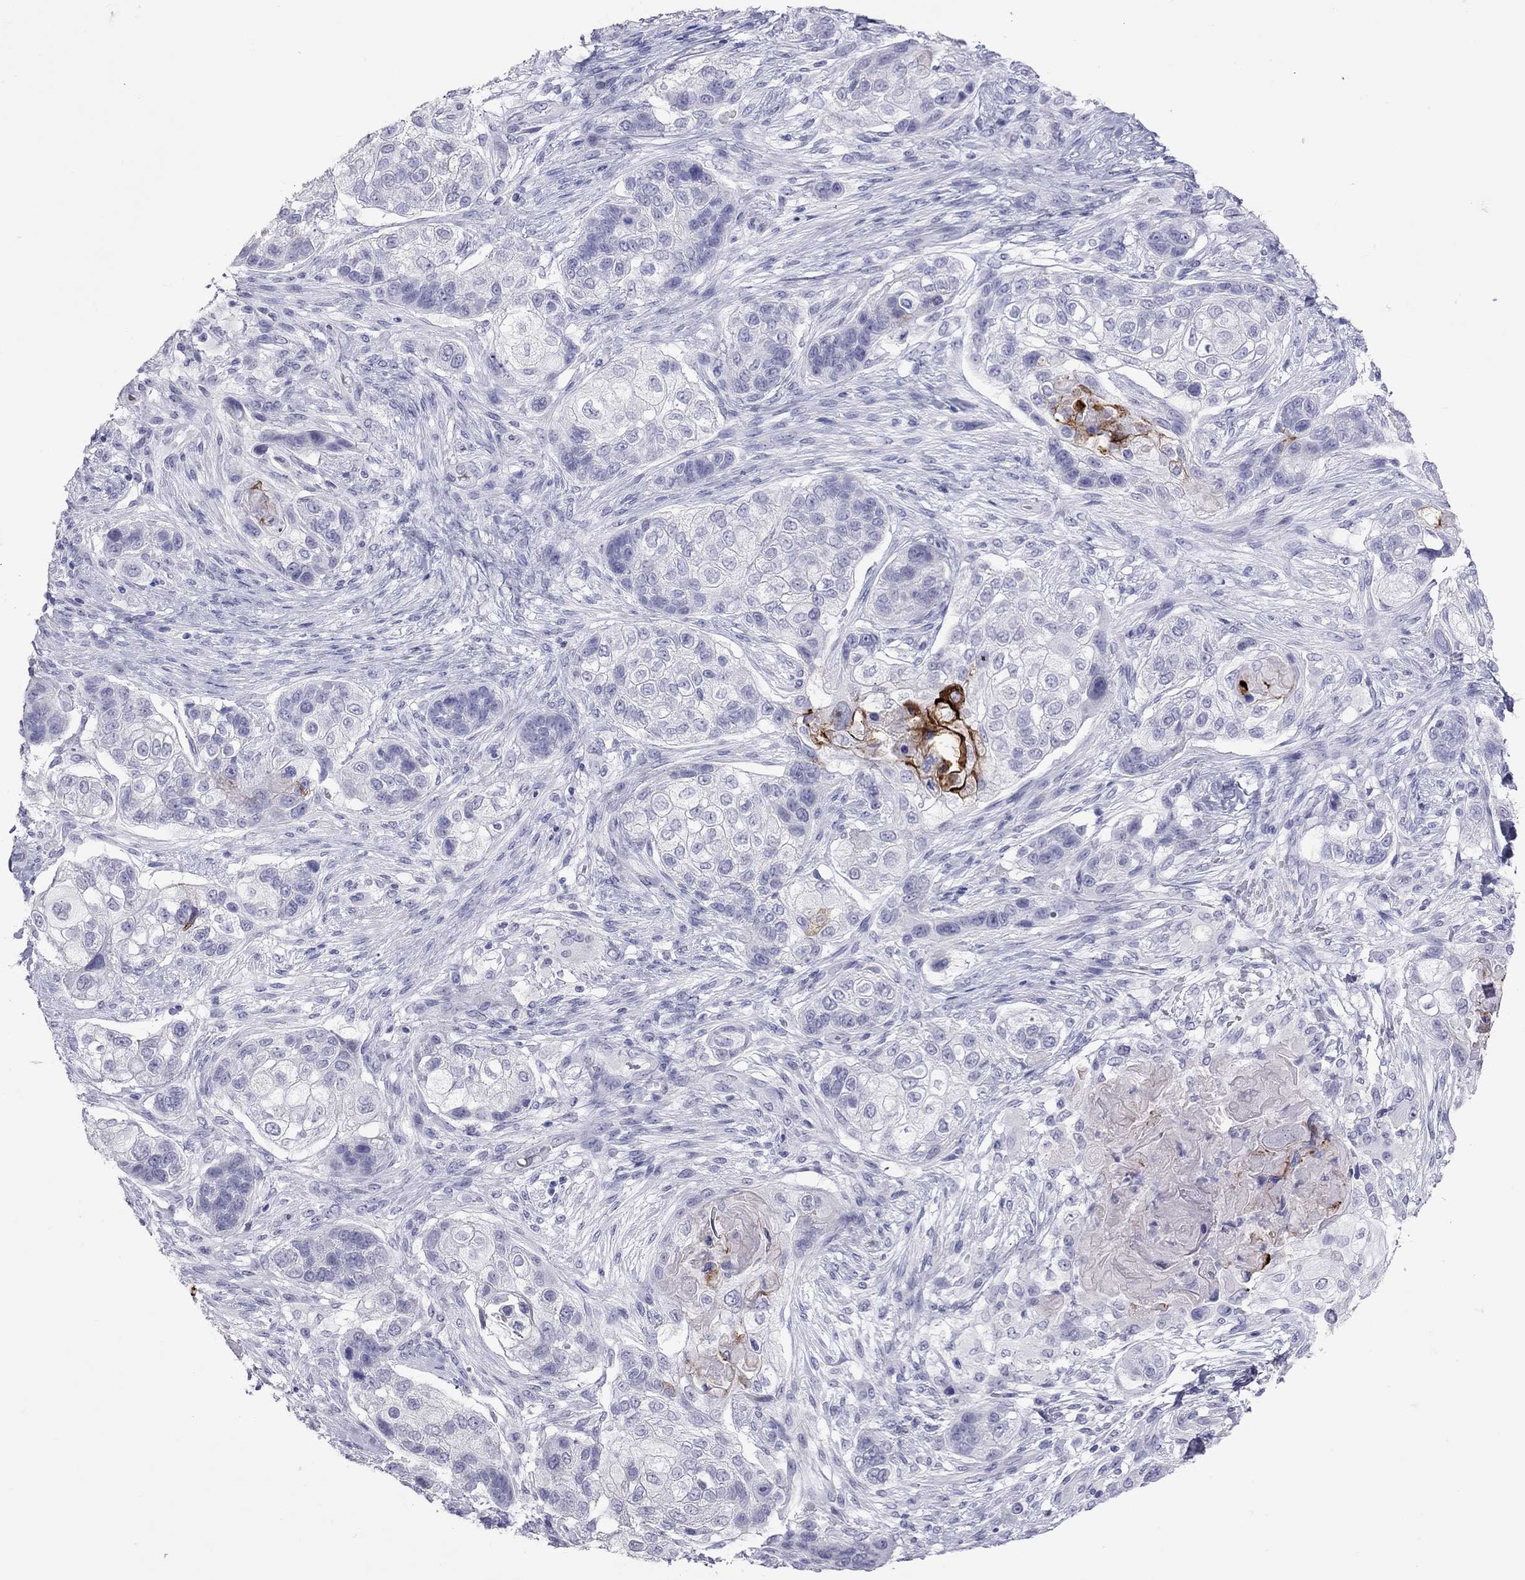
{"staining": {"intensity": "strong", "quantity": "<25%", "location": "cytoplasmic/membranous"}, "tissue": "lung cancer", "cell_type": "Tumor cells", "image_type": "cancer", "snomed": [{"axis": "morphology", "description": "Squamous cell carcinoma, NOS"}, {"axis": "topography", "description": "Lung"}], "caption": "This is an image of immunohistochemistry staining of lung cancer (squamous cell carcinoma), which shows strong positivity in the cytoplasmic/membranous of tumor cells.", "gene": "MUC16", "patient": {"sex": "male", "age": 69}}